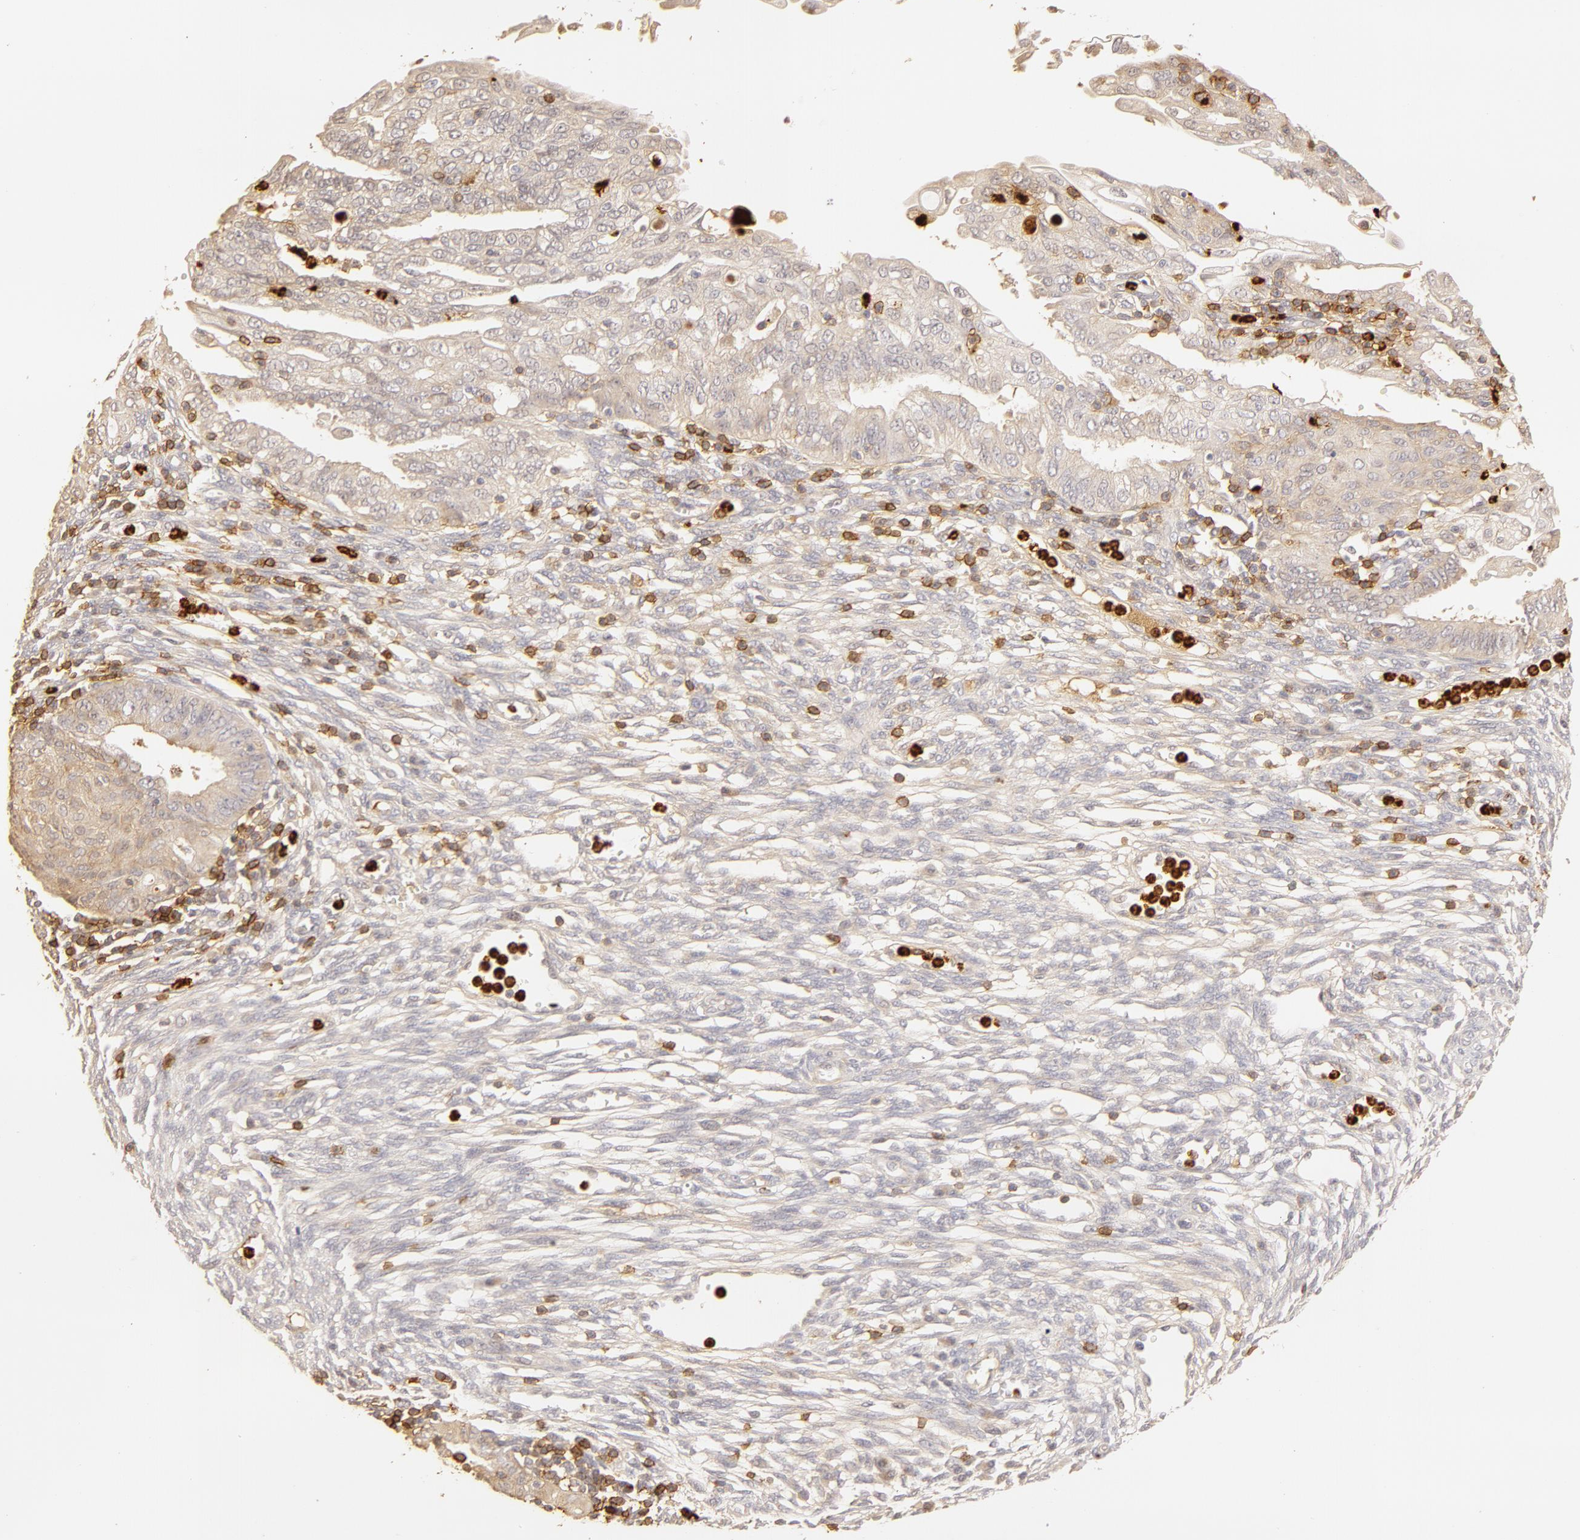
{"staining": {"intensity": "negative", "quantity": "none", "location": "none"}, "tissue": "endometrial cancer", "cell_type": "Tumor cells", "image_type": "cancer", "snomed": [{"axis": "morphology", "description": "Adenocarcinoma, NOS"}, {"axis": "topography", "description": "Endometrium"}], "caption": "Endometrial cancer was stained to show a protein in brown. There is no significant expression in tumor cells.", "gene": "C1R", "patient": {"sex": "female", "age": 51}}